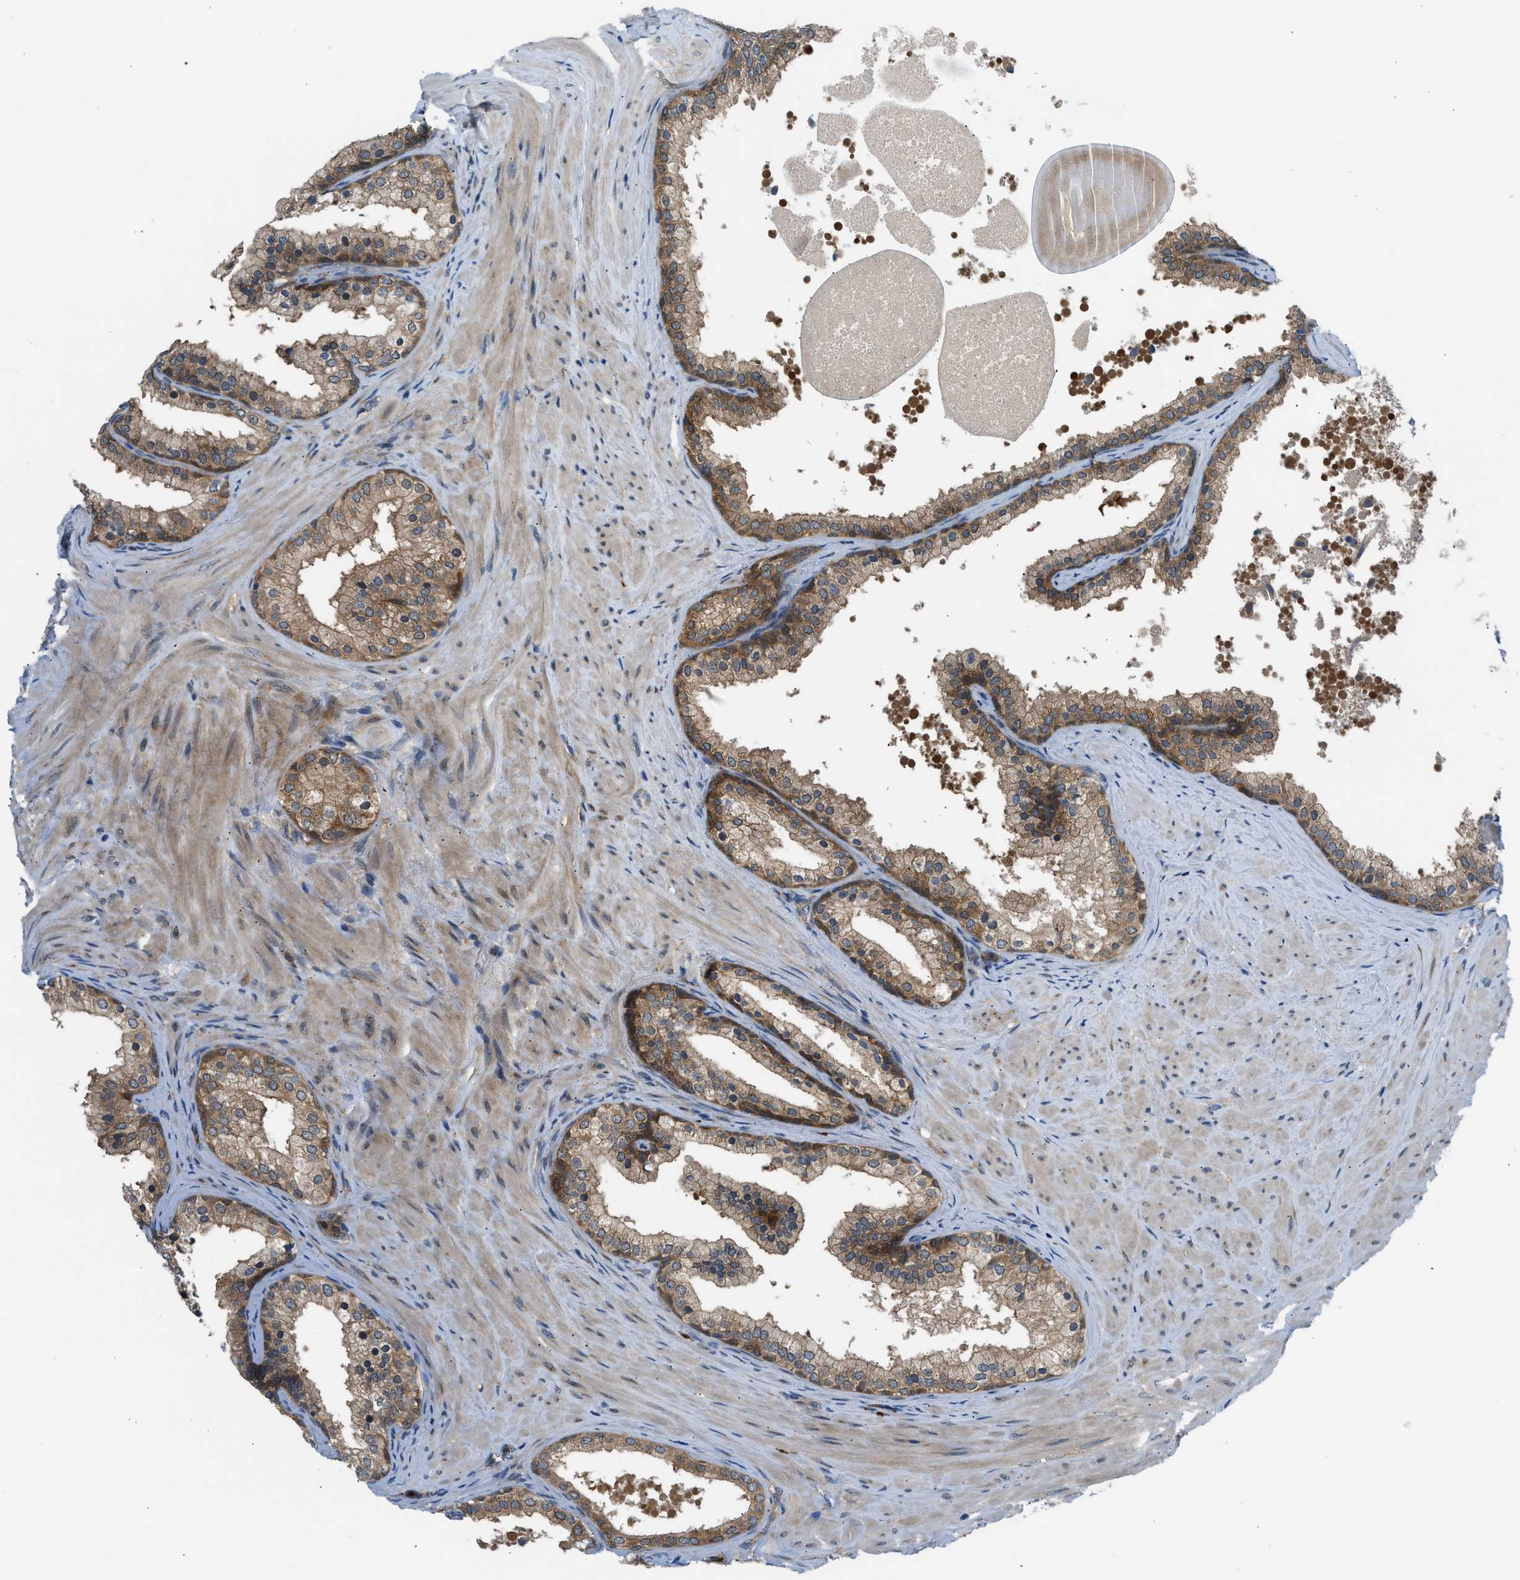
{"staining": {"intensity": "moderate", "quantity": ">75%", "location": "cytoplasmic/membranous"}, "tissue": "prostate cancer", "cell_type": "Tumor cells", "image_type": "cancer", "snomed": [{"axis": "morphology", "description": "Adenocarcinoma, Low grade"}, {"axis": "topography", "description": "Prostate"}], "caption": "Immunohistochemistry (IHC) photomicrograph of human prostate cancer (low-grade adenocarcinoma) stained for a protein (brown), which displays medium levels of moderate cytoplasmic/membranous positivity in about >75% of tumor cells.", "gene": "EDARADD", "patient": {"sex": "male", "age": 69}}